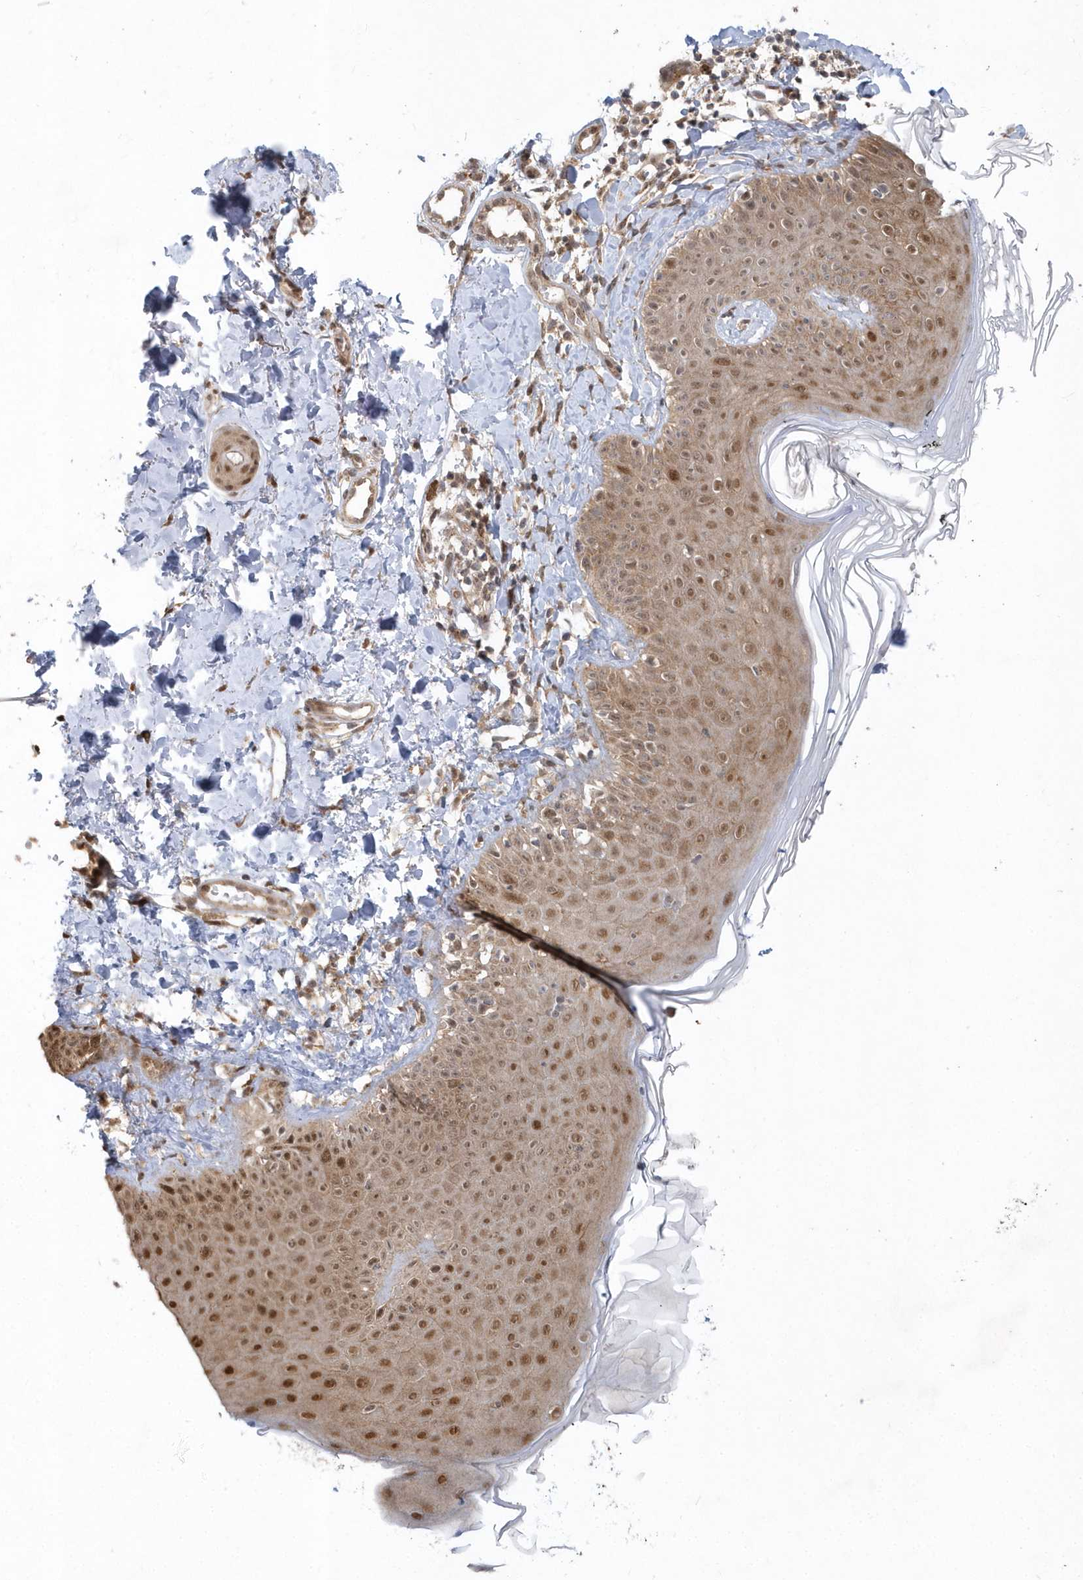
{"staining": {"intensity": "moderate", "quantity": ">75%", "location": "cytoplasmic/membranous,nuclear"}, "tissue": "skin", "cell_type": "Fibroblasts", "image_type": "normal", "snomed": [{"axis": "morphology", "description": "Normal tissue, NOS"}, {"axis": "topography", "description": "Skin"}], "caption": "Immunohistochemistry (IHC) photomicrograph of benign human skin stained for a protein (brown), which shows medium levels of moderate cytoplasmic/membranous,nuclear staining in approximately >75% of fibroblasts.", "gene": "MXI1", "patient": {"sex": "male", "age": 52}}